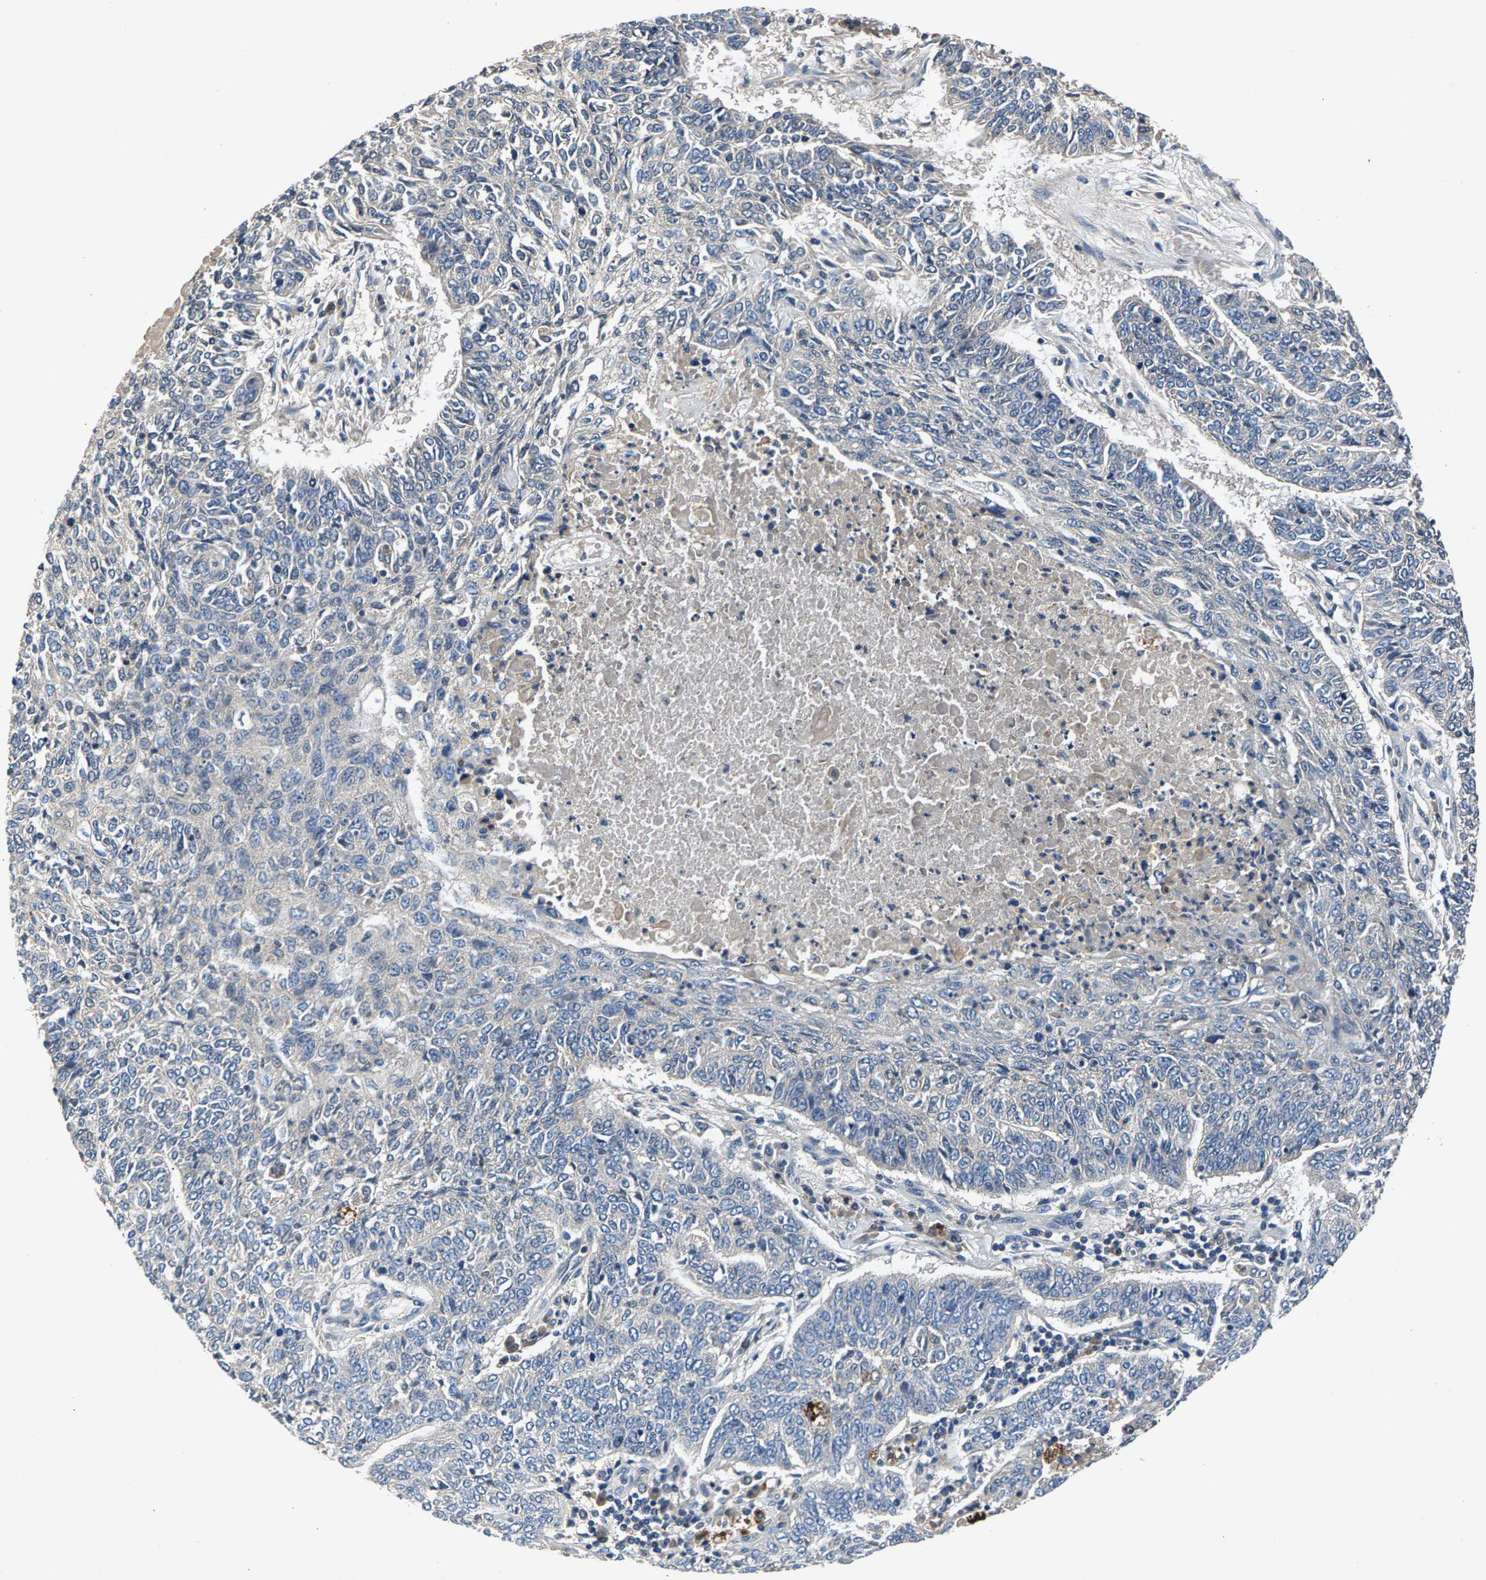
{"staining": {"intensity": "negative", "quantity": "none", "location": "none"}, "tissue": "lung cancer", "cell_type": "Tumor cells", "image_type": "cancer", "snomed": [{"axis": "morphology", "description": "Normal tissue, NOS"}, {"axis": "morphology", "description": "Squamous cell carcinoma, NOS"}, {"axis": "topography", "description": "Cartilage tissue"}, {"axis": "topography", "description": "Bronchus"}, {"axis": "topography", "description": "Lung"}], "caption": "Tumor cells show no significant protein staining in lung squamous cell carcinoma.", "gene": "PRXL2C", "patient": {"sex": "female", "age": 49}}